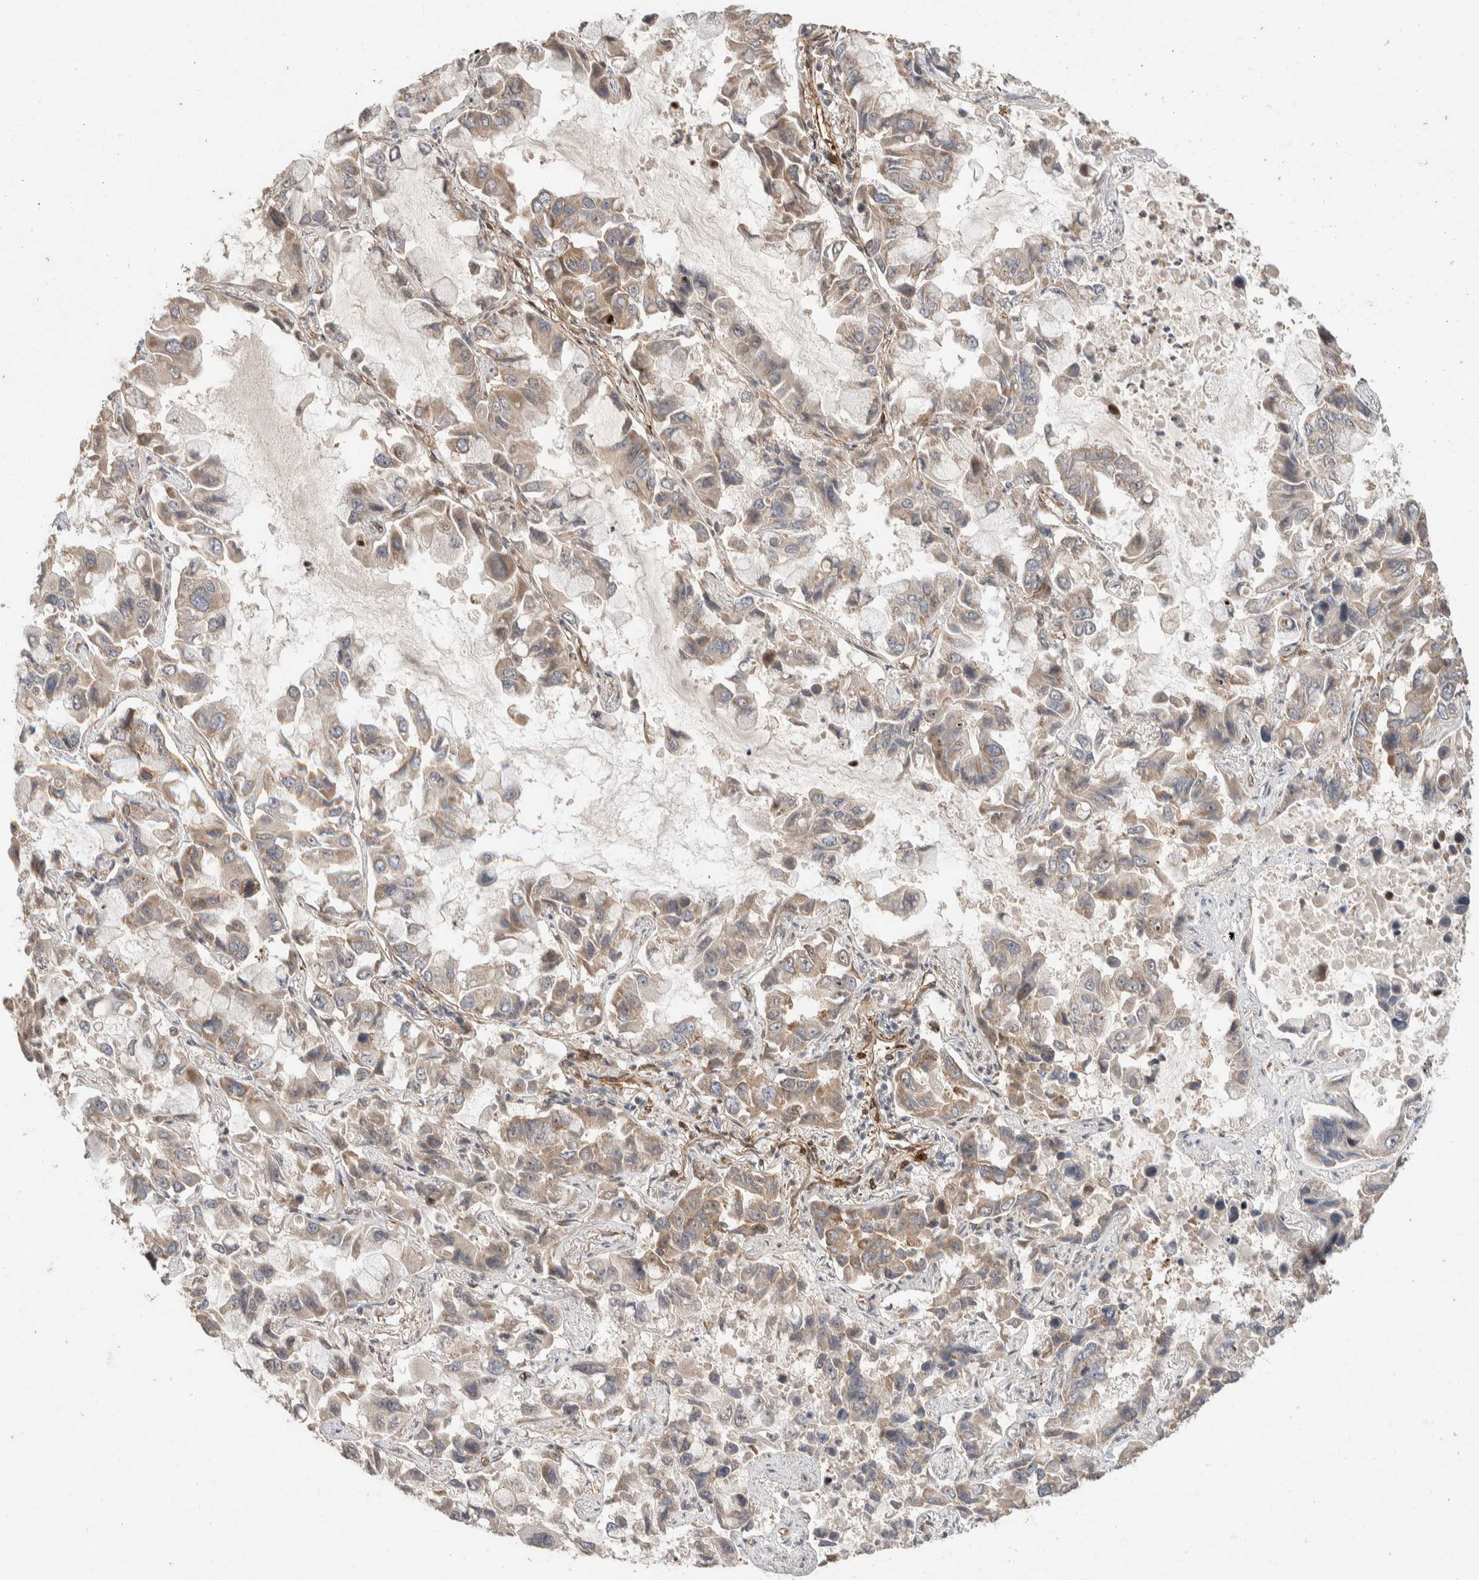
{"staining": {"intensity": "weak", "quantity": ">75%", "location": "cytoplasmic/membranous"}, "tissue": "lung cancer", "cell_type": "Tumor cells", "image_type": "cancer", "snomed": [{"axis": "morphology", "description": "Adenocarcinoma, NOS"}, {"axis": "topography", "description": "Lung"}], "caption": "Weak cytoplasmic/membranous protein expression is present in approximately >75% of tumor cells in lung cancer. (brown staining indicates protein expression, while blue staining denotes nuclei).", "gene": "ERC1", "patient": {"sex": "male", "age": 64}}